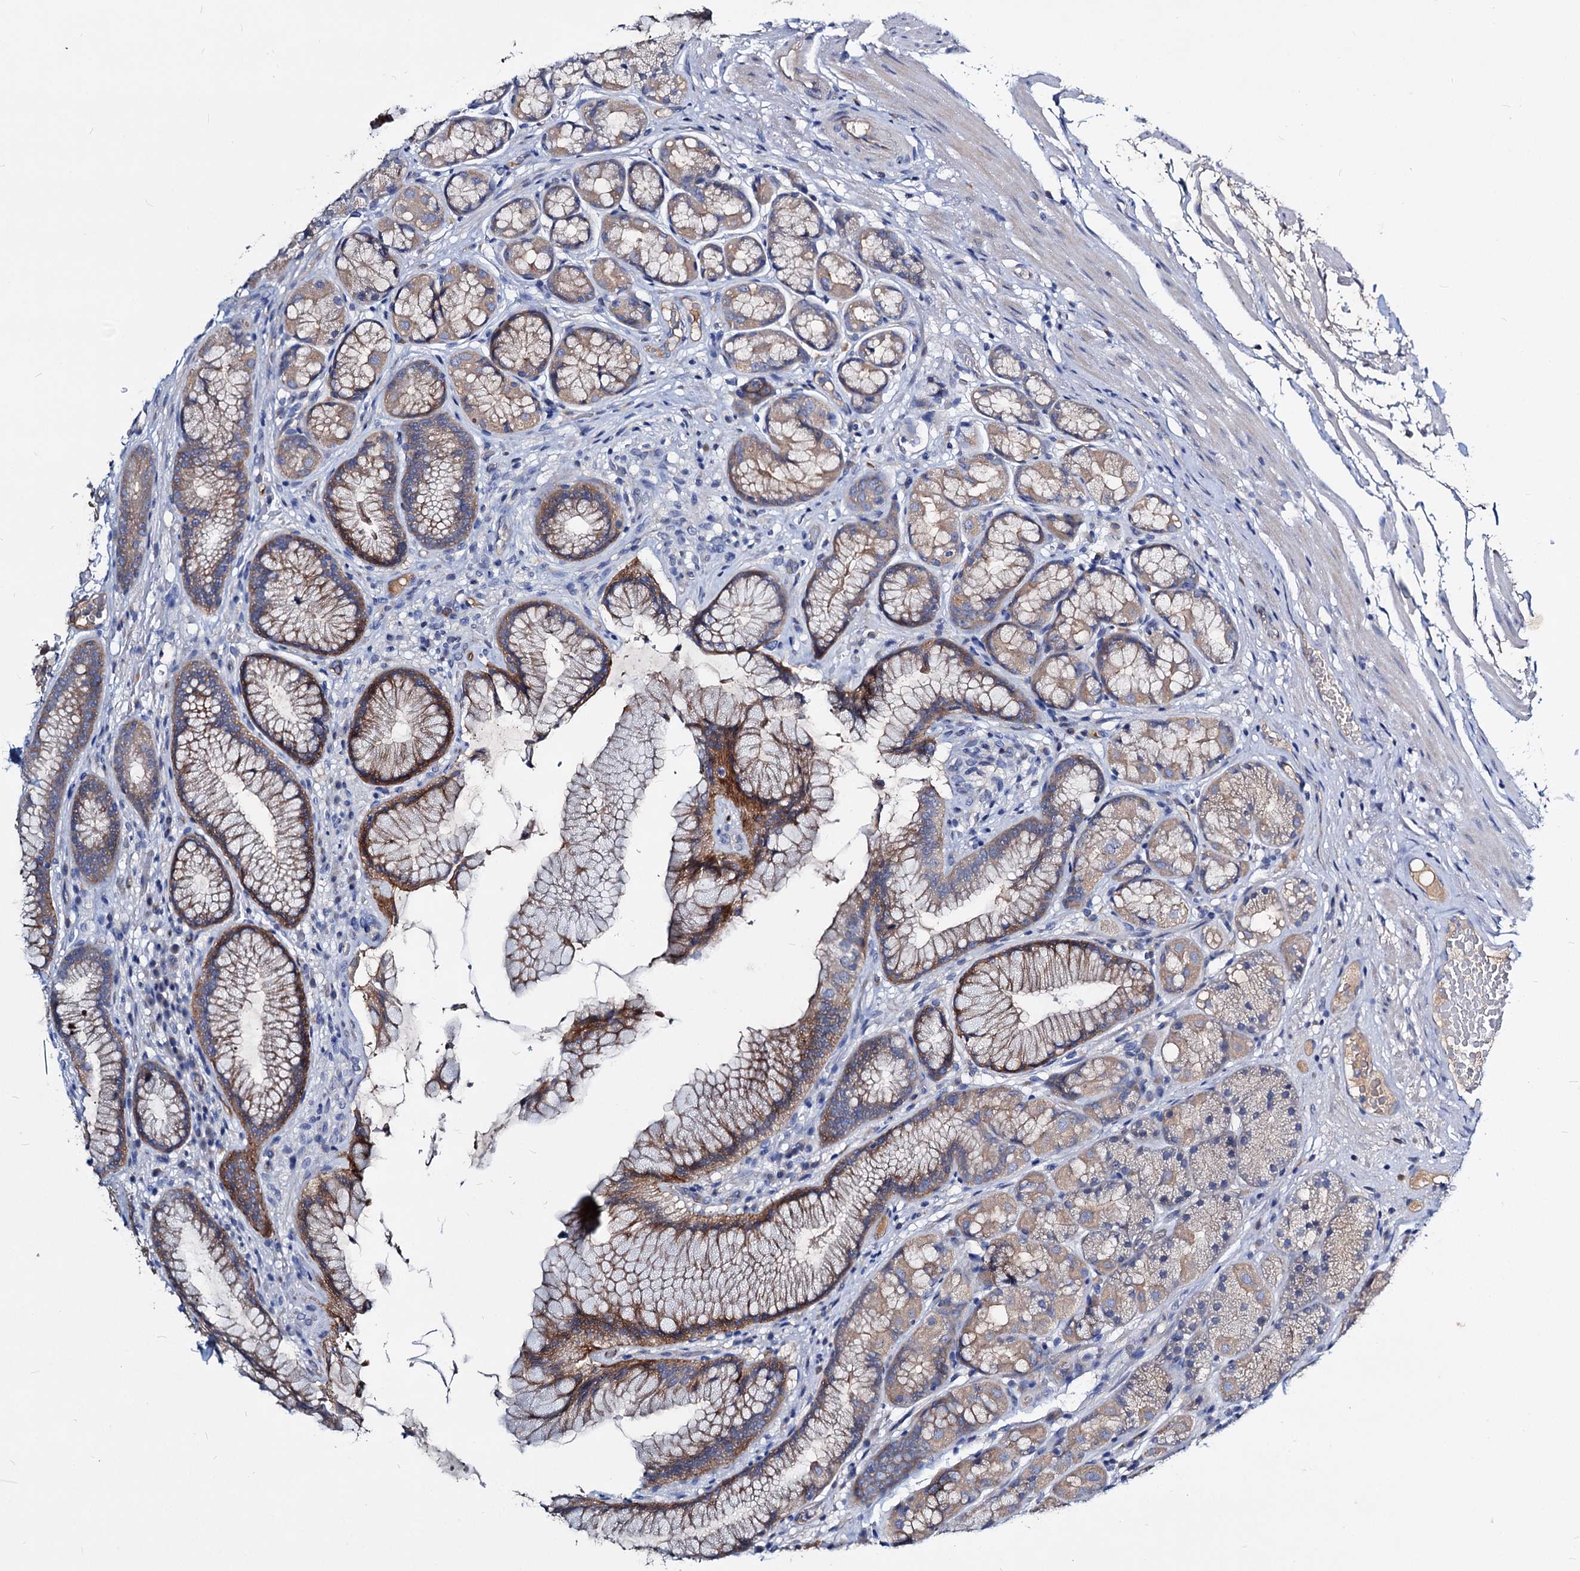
{"staining": {"intensity": "moderate", "quantity": ">75%", "location": "cytoplasmic/membranous"}, "tissue": "stomach", "cell_type": "Glandular cells", "image_type": "normal", "snomed": [{"axis": "morphology", "description": "Normal tissue, NOS"}, {"axis": "topography", "description": "Stomach"}], "caption": "Protein expression analysis of benign stomach exhibits moderate cytoplasmic/membranous positivity in about >75% of glandular cells. Nuclei are stained in blue.", "gene": "ACY3", "patient": {"sex": "male", "age": 63}}